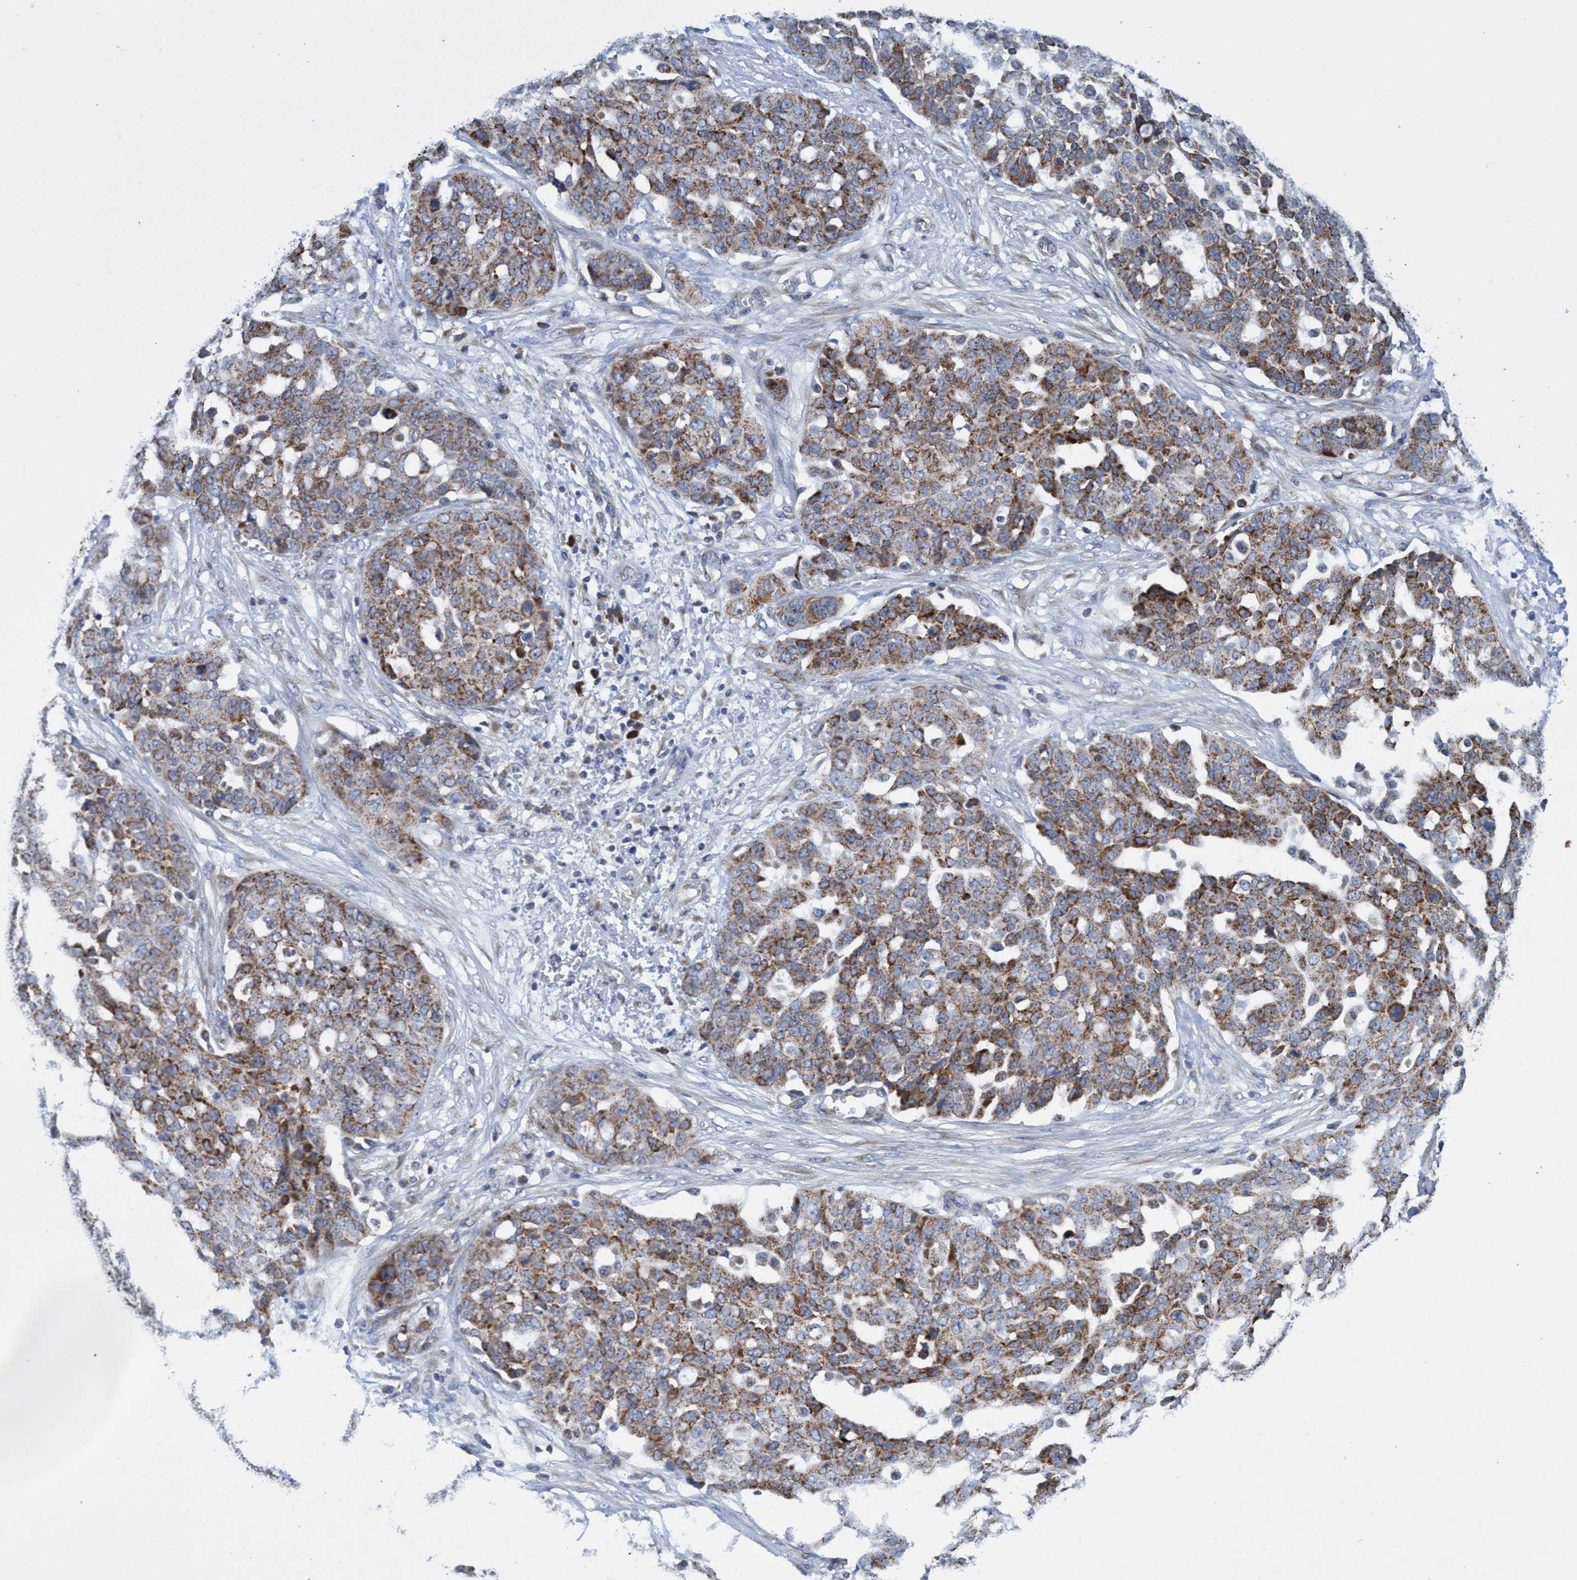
{"staining": {"intensity": "moderate", "quantity": ">75%", "location": "cytoplasmic/membranous"}, "tissue": "ovarian cancer", "cell_type": "Tumor cells", "image_type": "cancer", "snomed": [{"axis": "morphology", "description": "Cystadenocarcinoma, serous, NOS"}, {"axis": "topography", "description": "Soft tissue"}, {"axis": "topography", "description": "Ovary"}], "caption": "Ovarian cancer (serous cystadenocarcinoma) stained for a protein (brown) shows moderate cytoplasmic/membranous positive staining in approximately >75% of tumor cells.", "gene": "NAT16", "patient": {"sex": "female", "age": 57}}